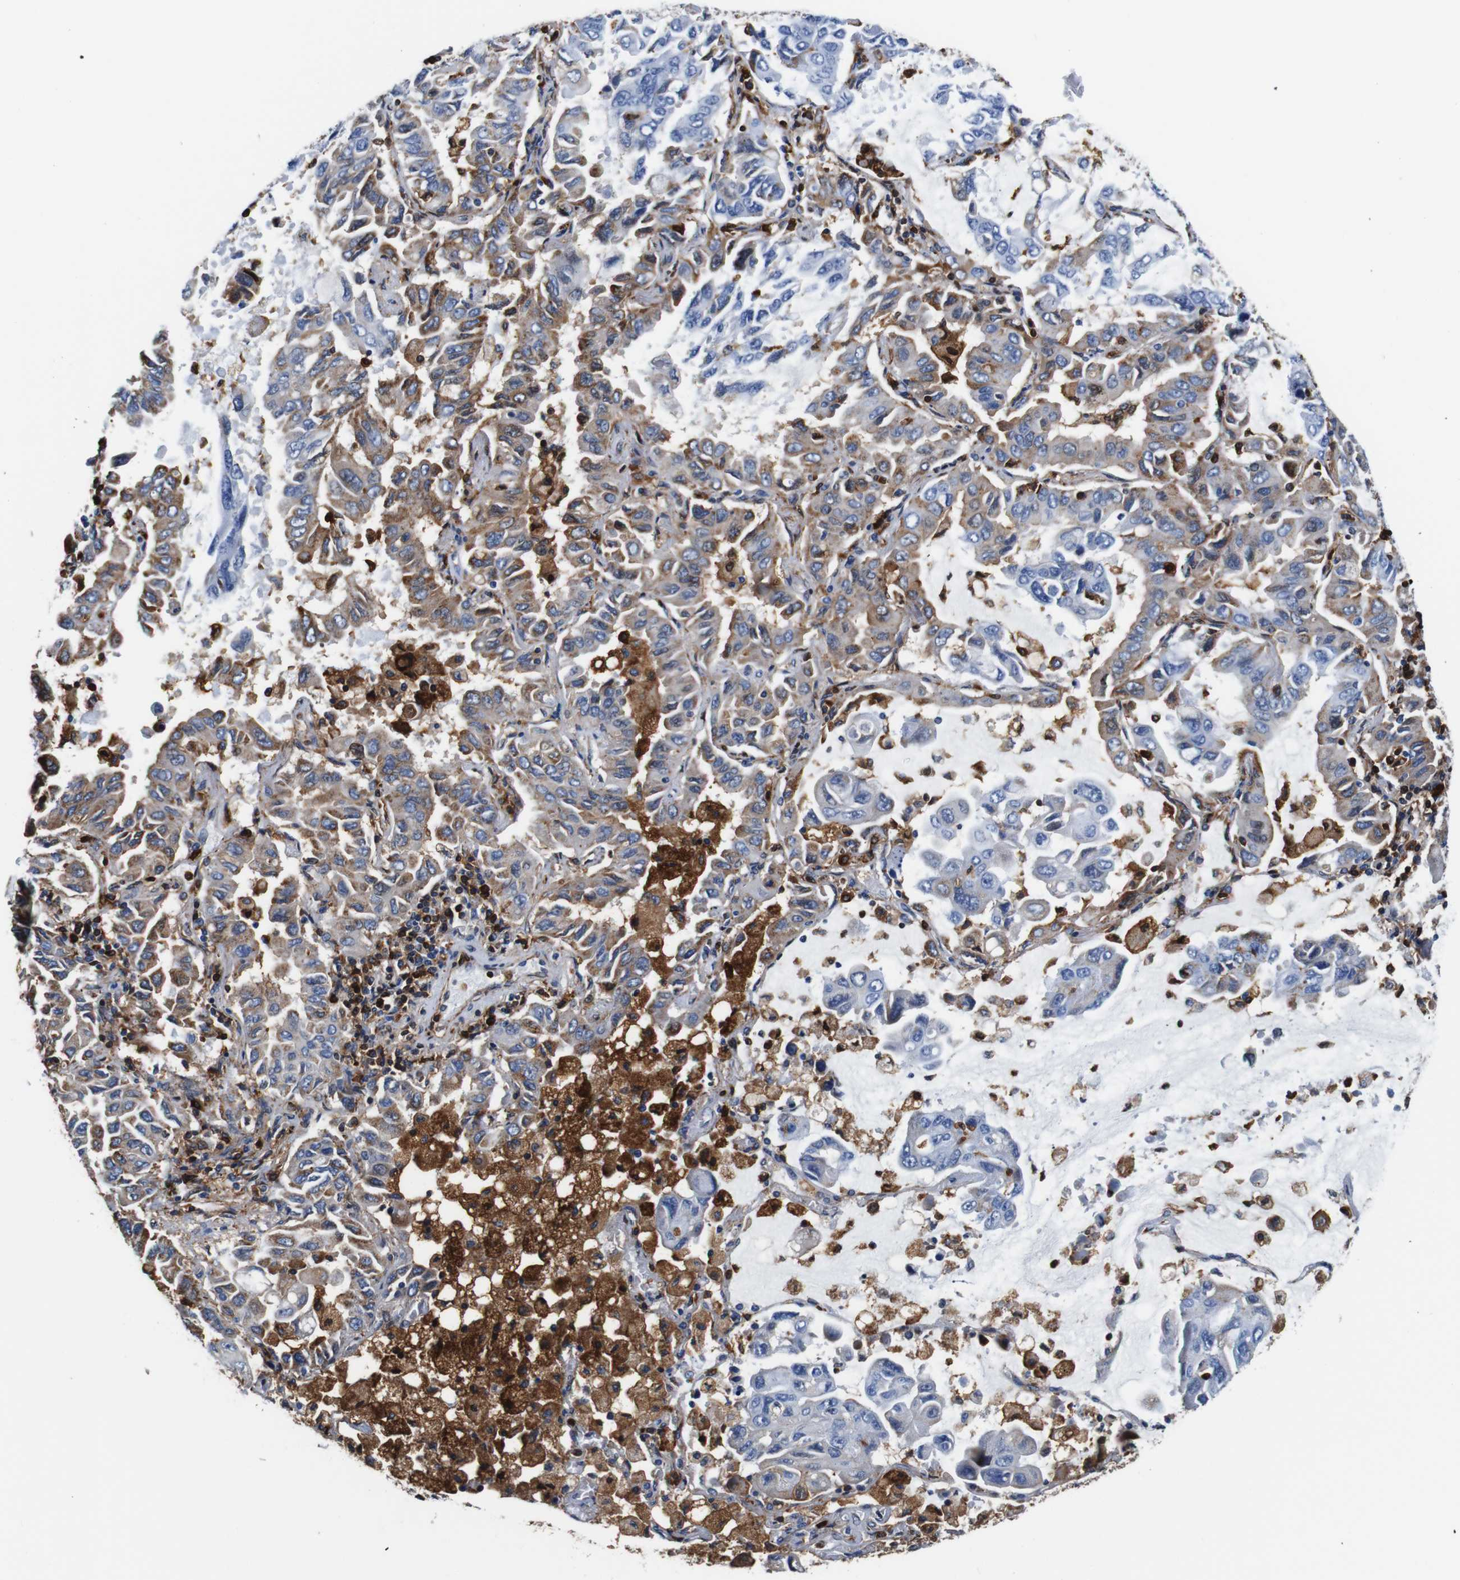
{"staining": {"intensity": "weak", "quantity": "25%-75%", "location": "cytoplasmic/membranous"}, "tissue": "lung cancer", "cell_type": "Tumor cells", "image_type": "cancer", "snomed": [{"axis": "morphology", "description": "Adenocarcinoma, NOS"}, {"axis": "topography", "description": "Lung"}], "caption": "This is an image of IHC staining of adenocarcinoma (lung), which shows weak staining in the cytoplasmic/membranous of tumor cells.", "gene": "ANXA1", "patient": {"sex": "male", "age": 64}}